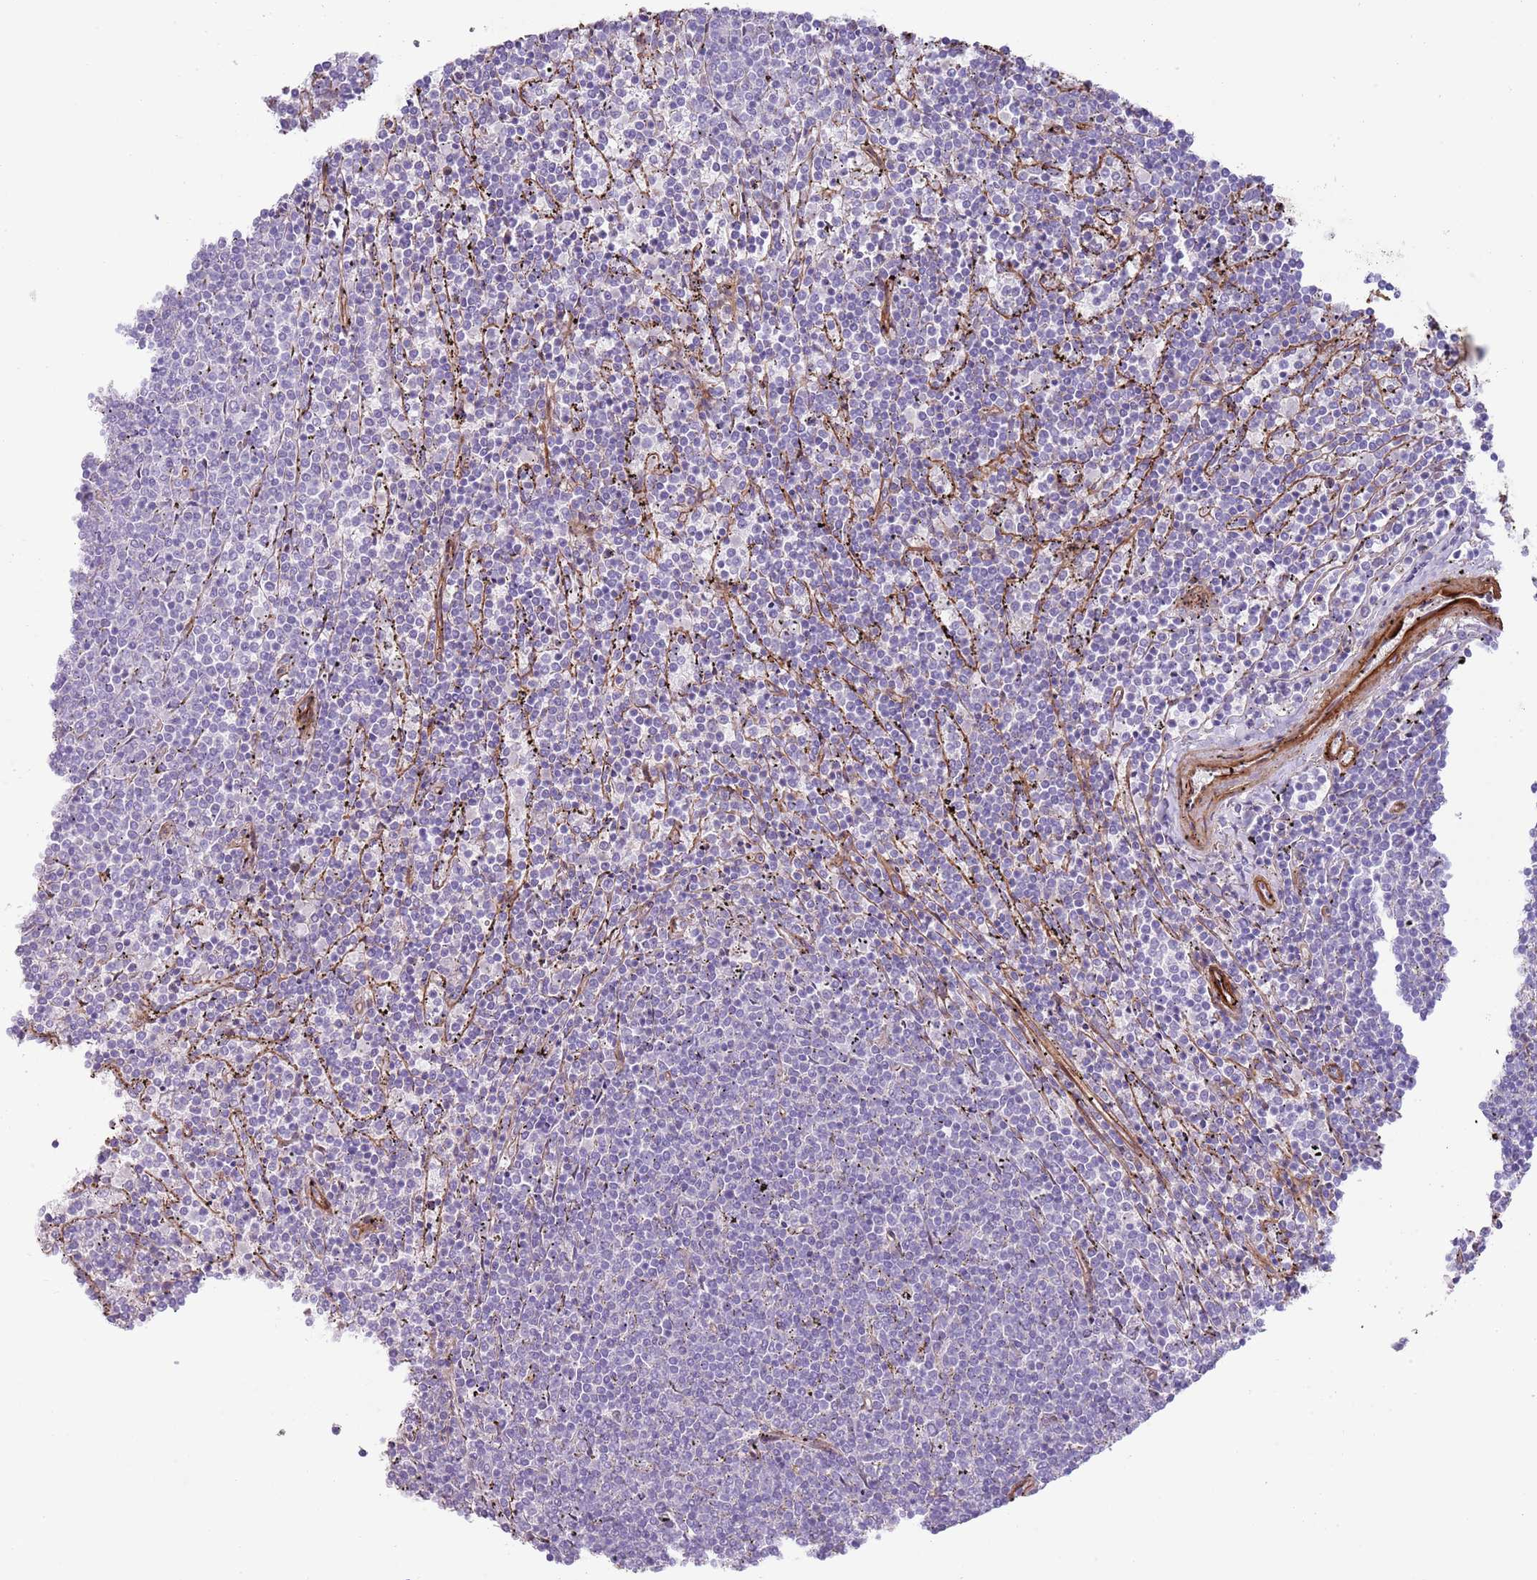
{"staining": {"intensity": "negative", "quantity": "none", "location": "none"}, "tissue": "lymphoma", "cell_type": "Tumor cells", "image_type": "cancer", "snomed": [{"axis": "morphology", "description": "Malignant lymphoma, non-Hodgkin's type, Low grade"}, {"axis": "topography", "description": "Spleen"}], "caption": "High power microscopy micrograph of an IHC photomicrograph of malignant lymphoma, non-Hodgkin's type (low-grade), revealing no significant positivity in tumor cells.", "gene": "TINAGL1", "patient": {"sex": "female", "age": 50}}